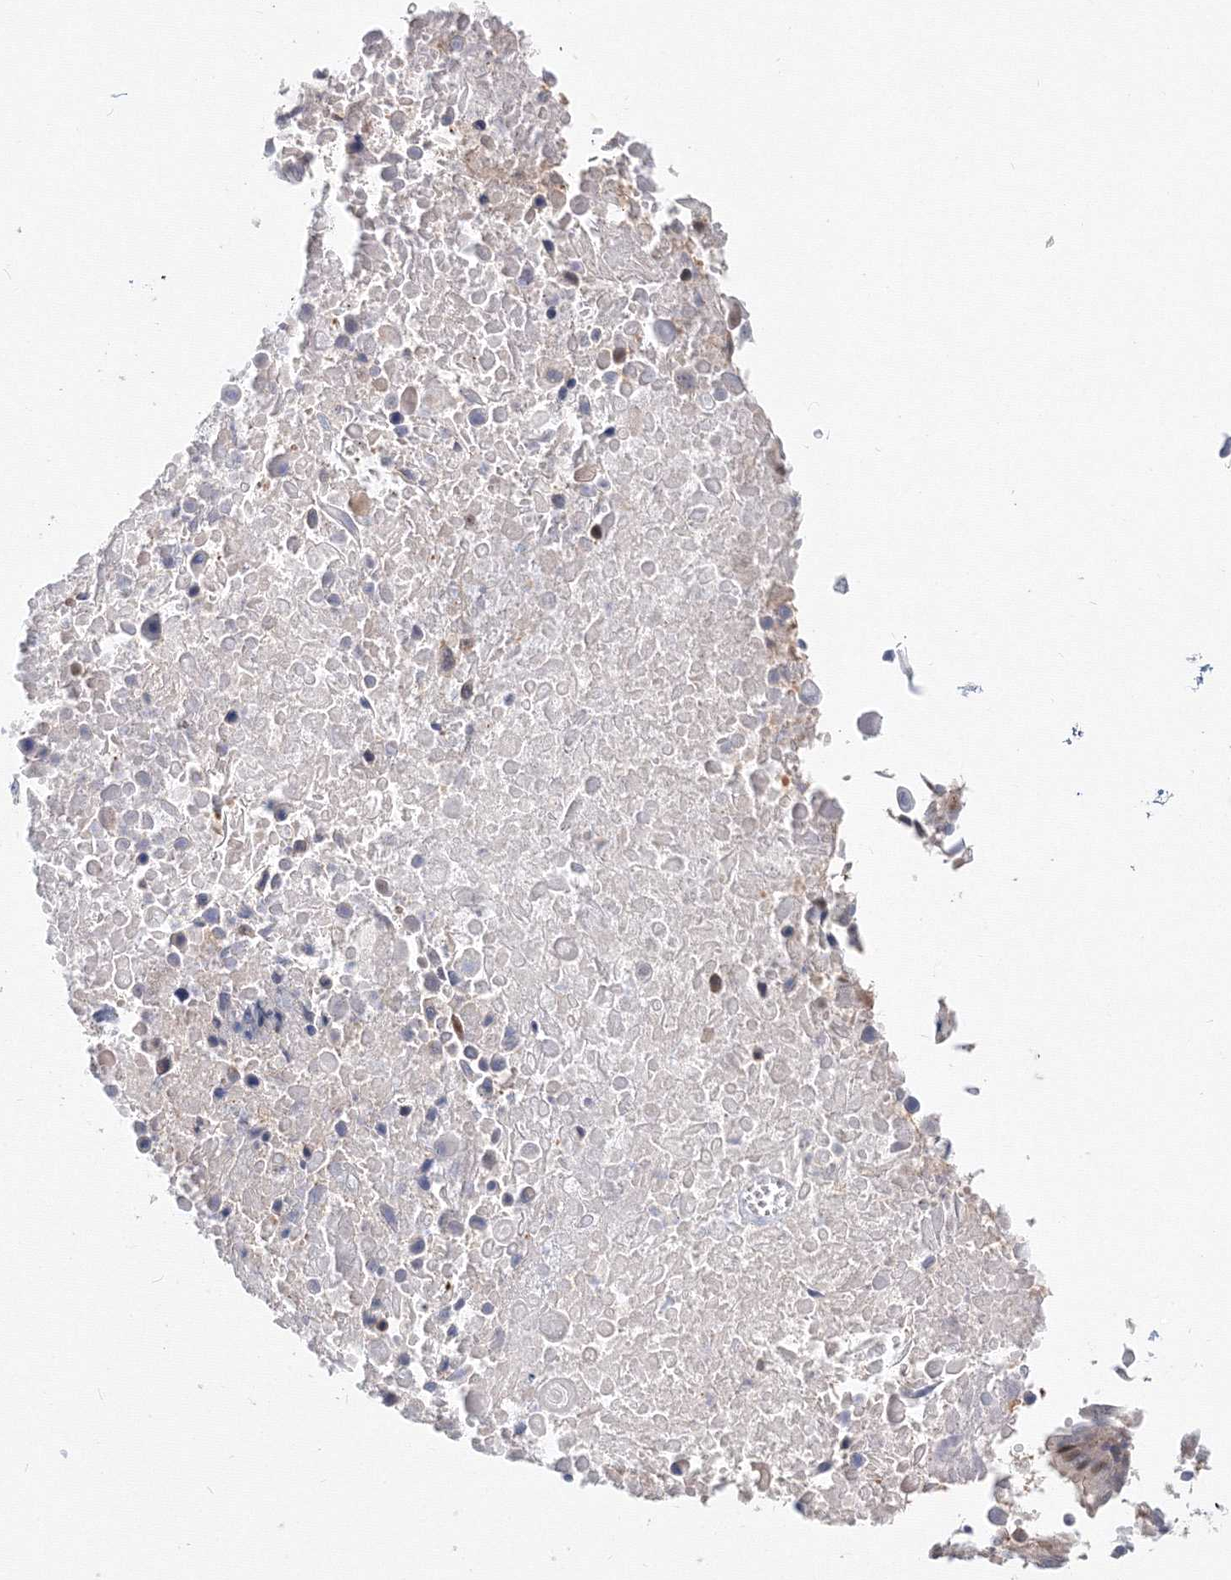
{"staining": {"intensity": "negative", "quantity": "none", "location": "none"}, "tissue": "lung cancer", "cell_type": "Tumor cells", "image_type": "cancer", "snomed": [{"axis": "morphology", "description": "Squamous cell carcinoma, NOS"}, {"axis": "topography", "description": "Lung"}], "caption": "High power microscopy photomicrograph of an IHC image of lung squamous cell carcinoma, revealing no significant expression in tumor cells.", "gene": "ARHGAP21", "patient": {"sex": "male", "age": 66}}